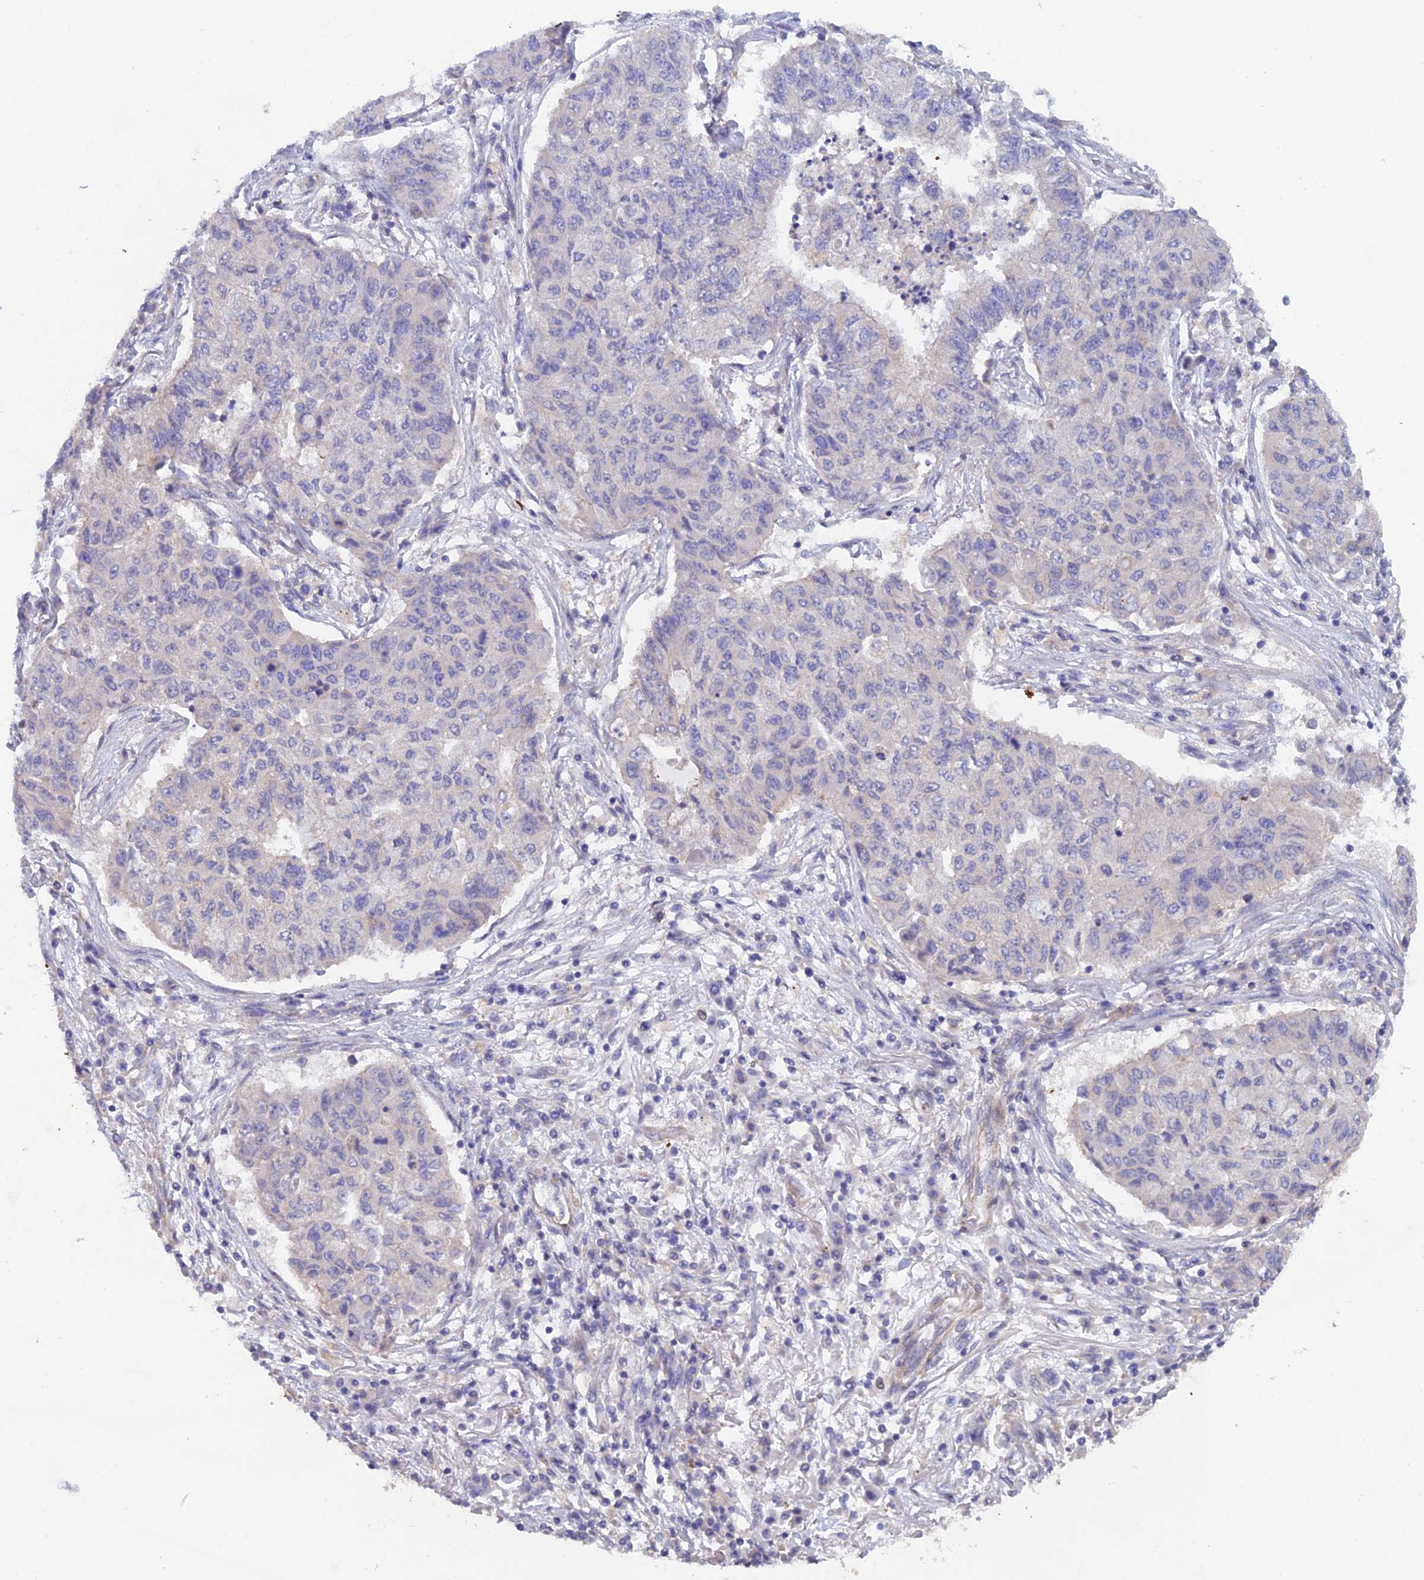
{"staining": {"intensity": "negative", "quantity": "none", "location": "none"}, "tissue": "lung cancer", "cell_type": "Tumor cells", "image_type": "cancer", "snomed": [{"axis": "morphology", "description": "Squamous cell carcinoma, NOS"}, {"axis": "topography", "description": "Lung"}], "caption": "An image of human lung squamous cell carcinoma is negative for staining in tumor cells.", "gene": "FZR1", "patient": {"sex": "male", "age": 74}}